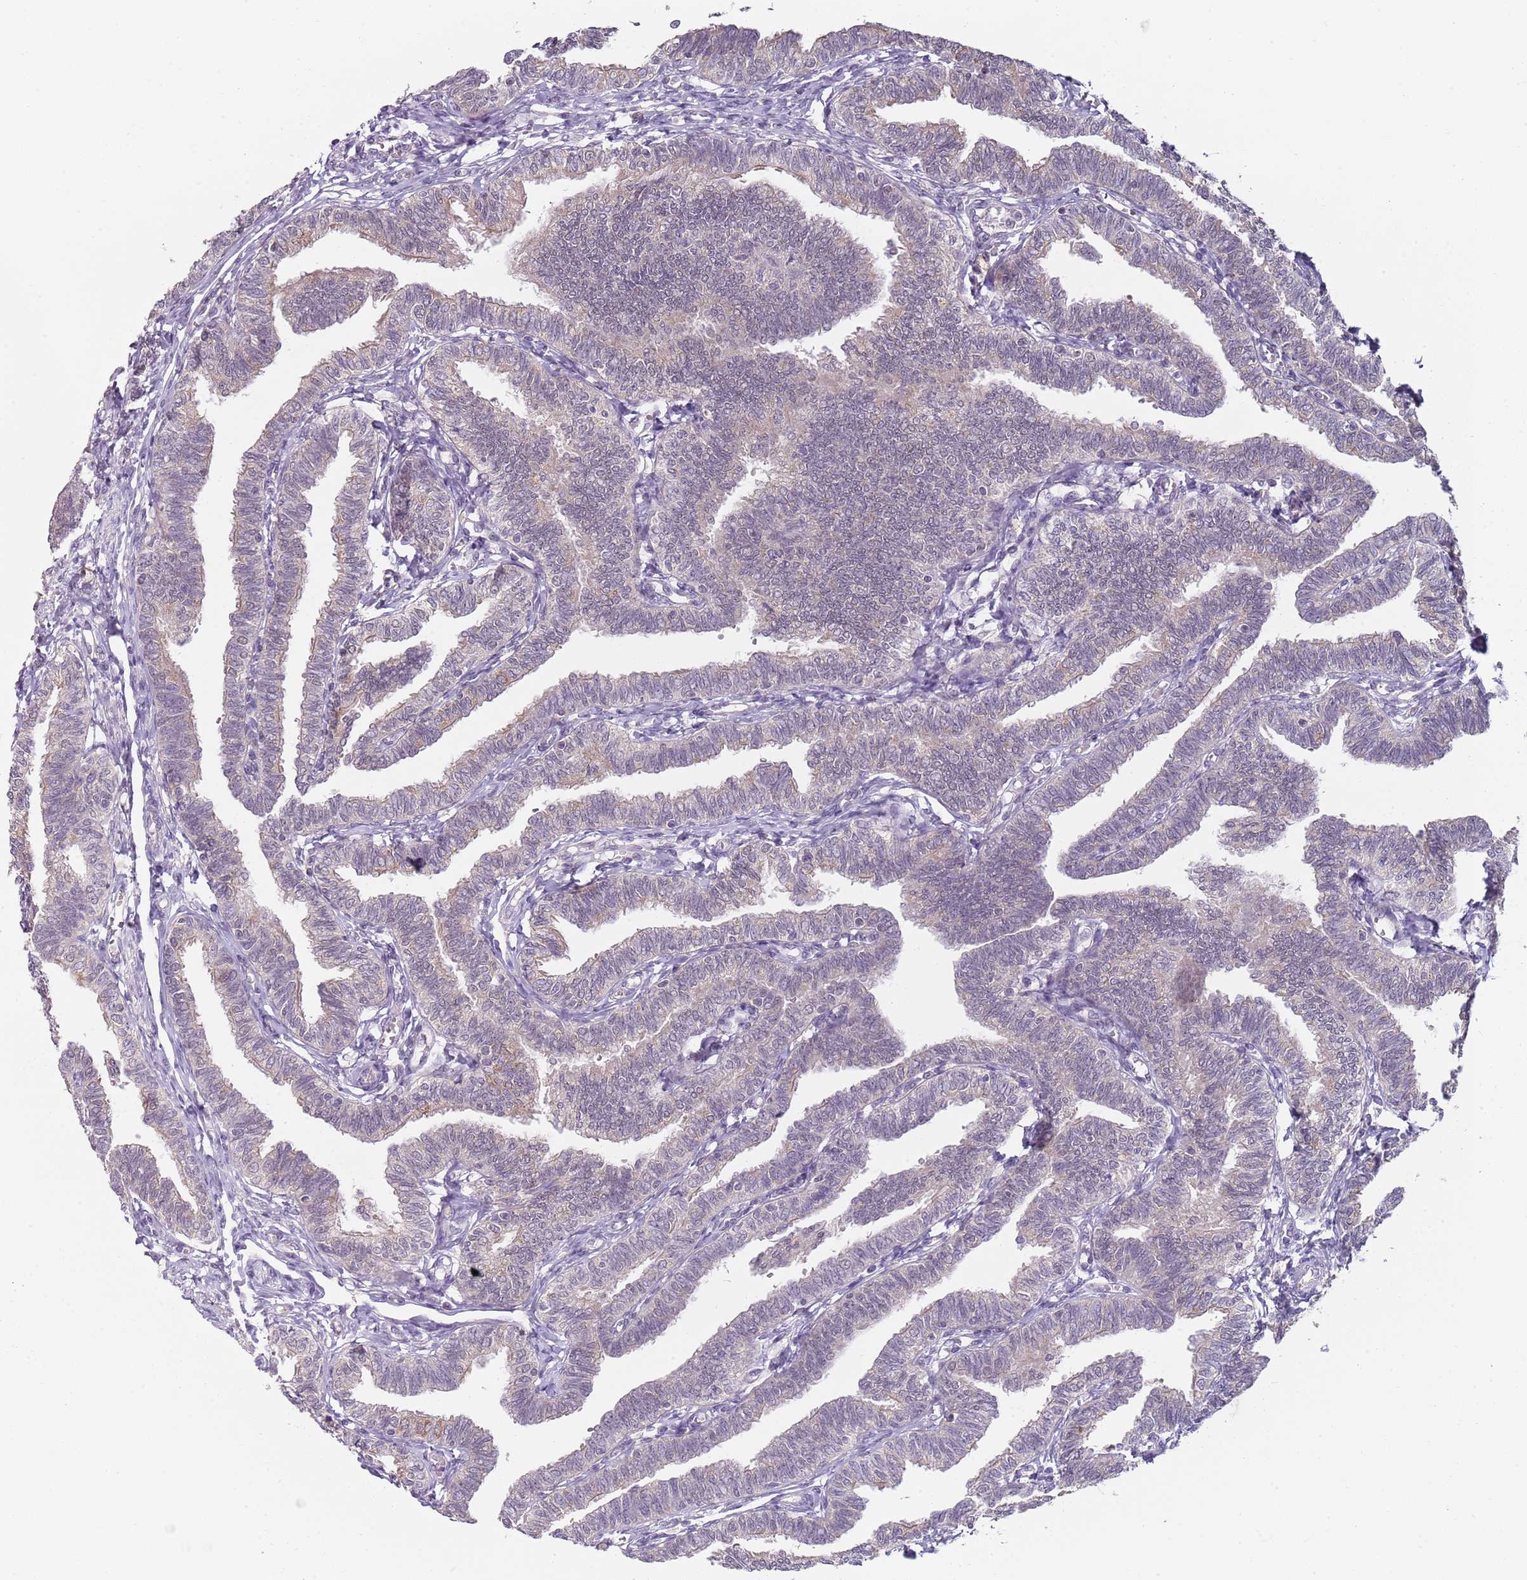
{"staining": {"intensity": "weak", "quantity": "25%-75%", "location": "cytoplasmic/membranous,nuclear"}, "tissue": "fallopian tube", "cell_type": "Glandular cells", "image_type": "normal", "snomed": [{"axis": "morphology", "description": "Normal tissue, NOS"}, {"axis": "topography", "description": "Fallopian tube"}, {"axis": "topography", "description": "Ovary"}], "caption": "A photomicrograph showing weak cytoplasmic/membranous,nuclear staining in approximately 25%-75% of glandular cells in normal fallopian tube, as visualized by brown immunohistochemical staining.", "gene": "SMARCAL1", "patient": {"sex": "female", "age": 23}}